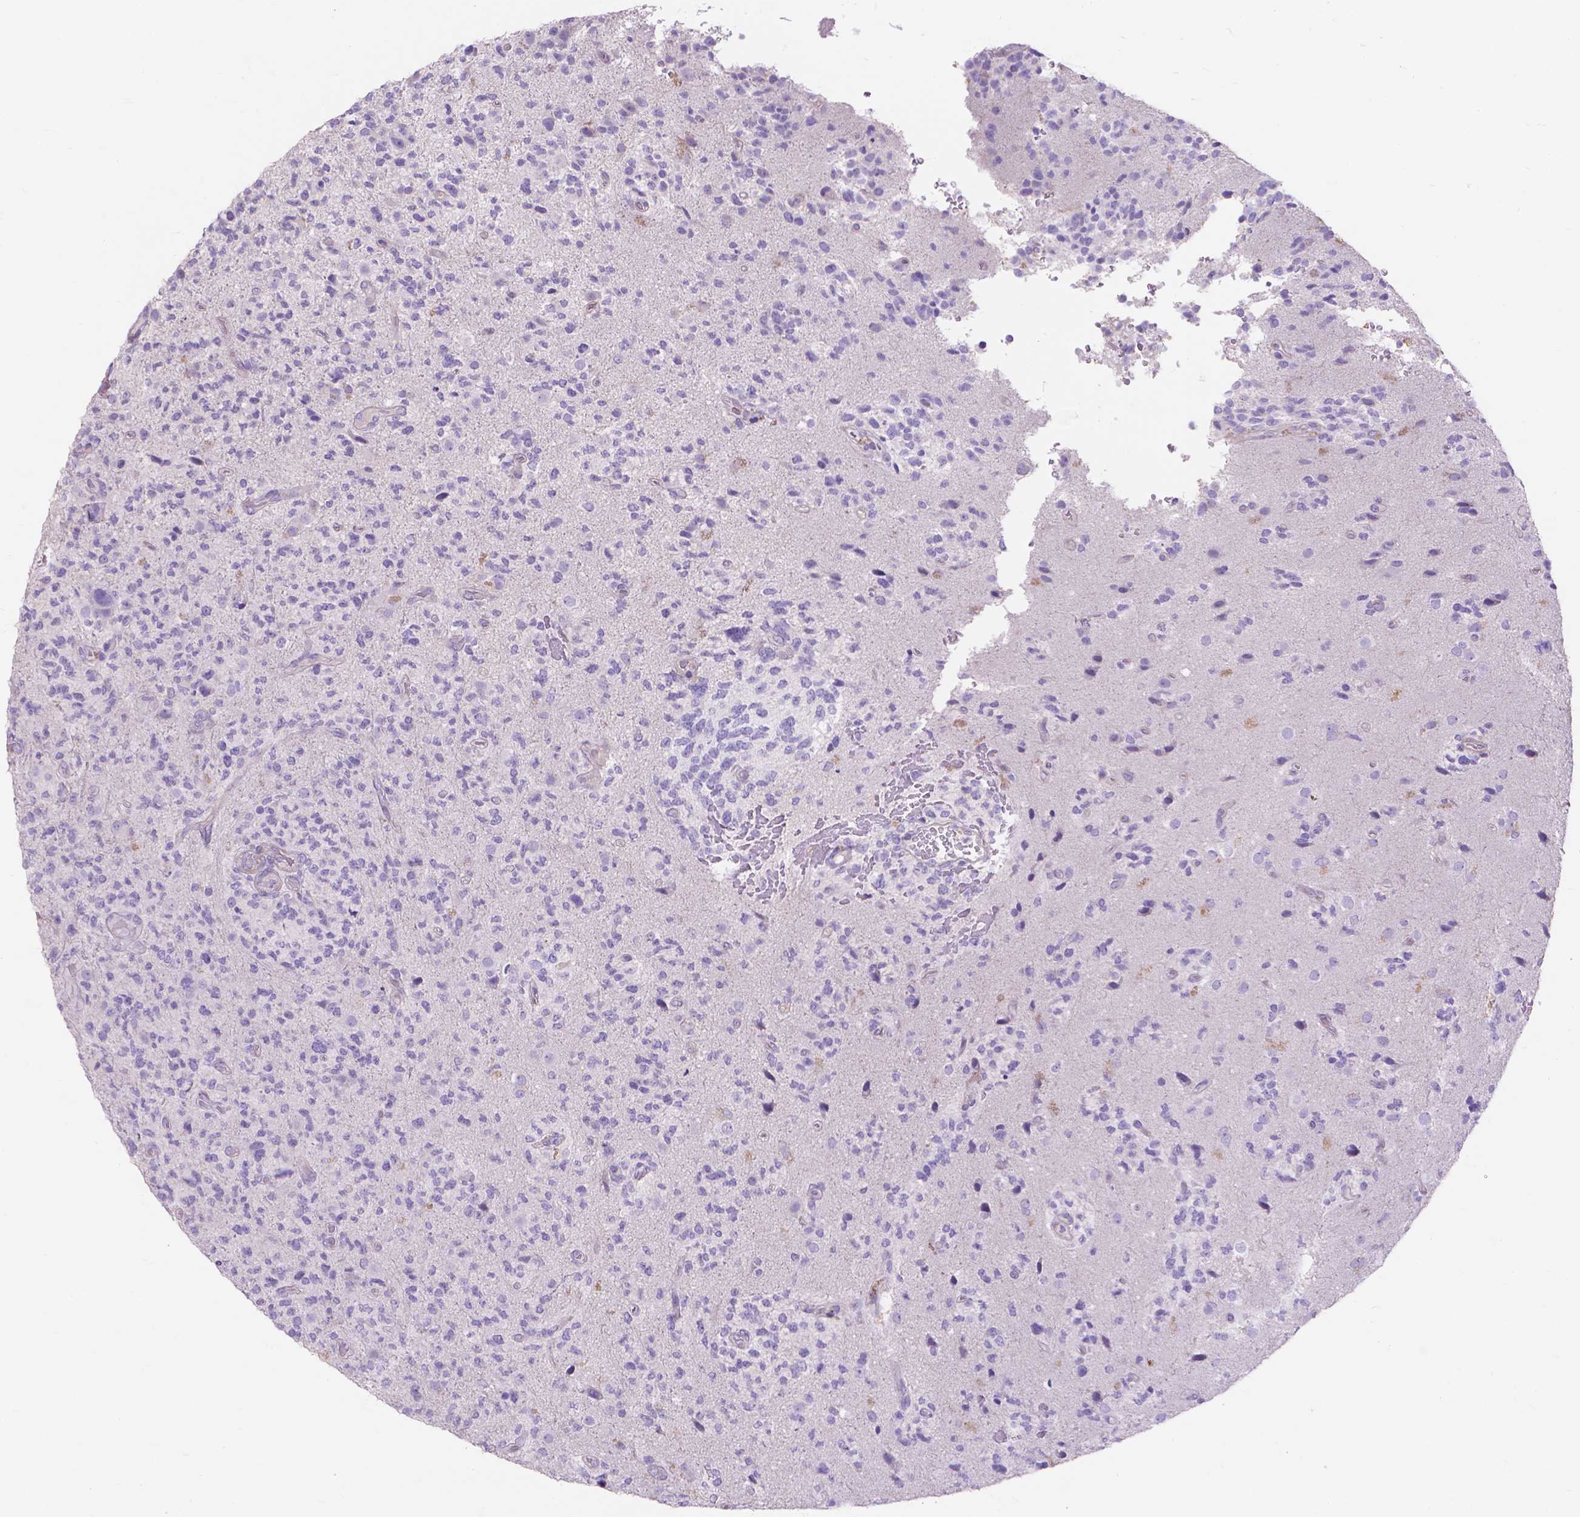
{"staining": {"intensity": "negative", "quantity": "none", "location": "none"}, "tissue": "glioma", "cell_type": "Tumor cells", "image_type": "cancer", "snomed": [{"axis": "morphology", "description": "Glioma, malignant, High grade"}, {"axis": "topography", "description": "Brain"}], "caption": "DAB immunohistochemical staining of human malignant glioma (high-grade) exhibits no significant positivity in tumor cells. (IHC, brightfield microscopy, high magnification).", "gene": "MBLAC1", "patient": {"sex": "female", "age": 71}}